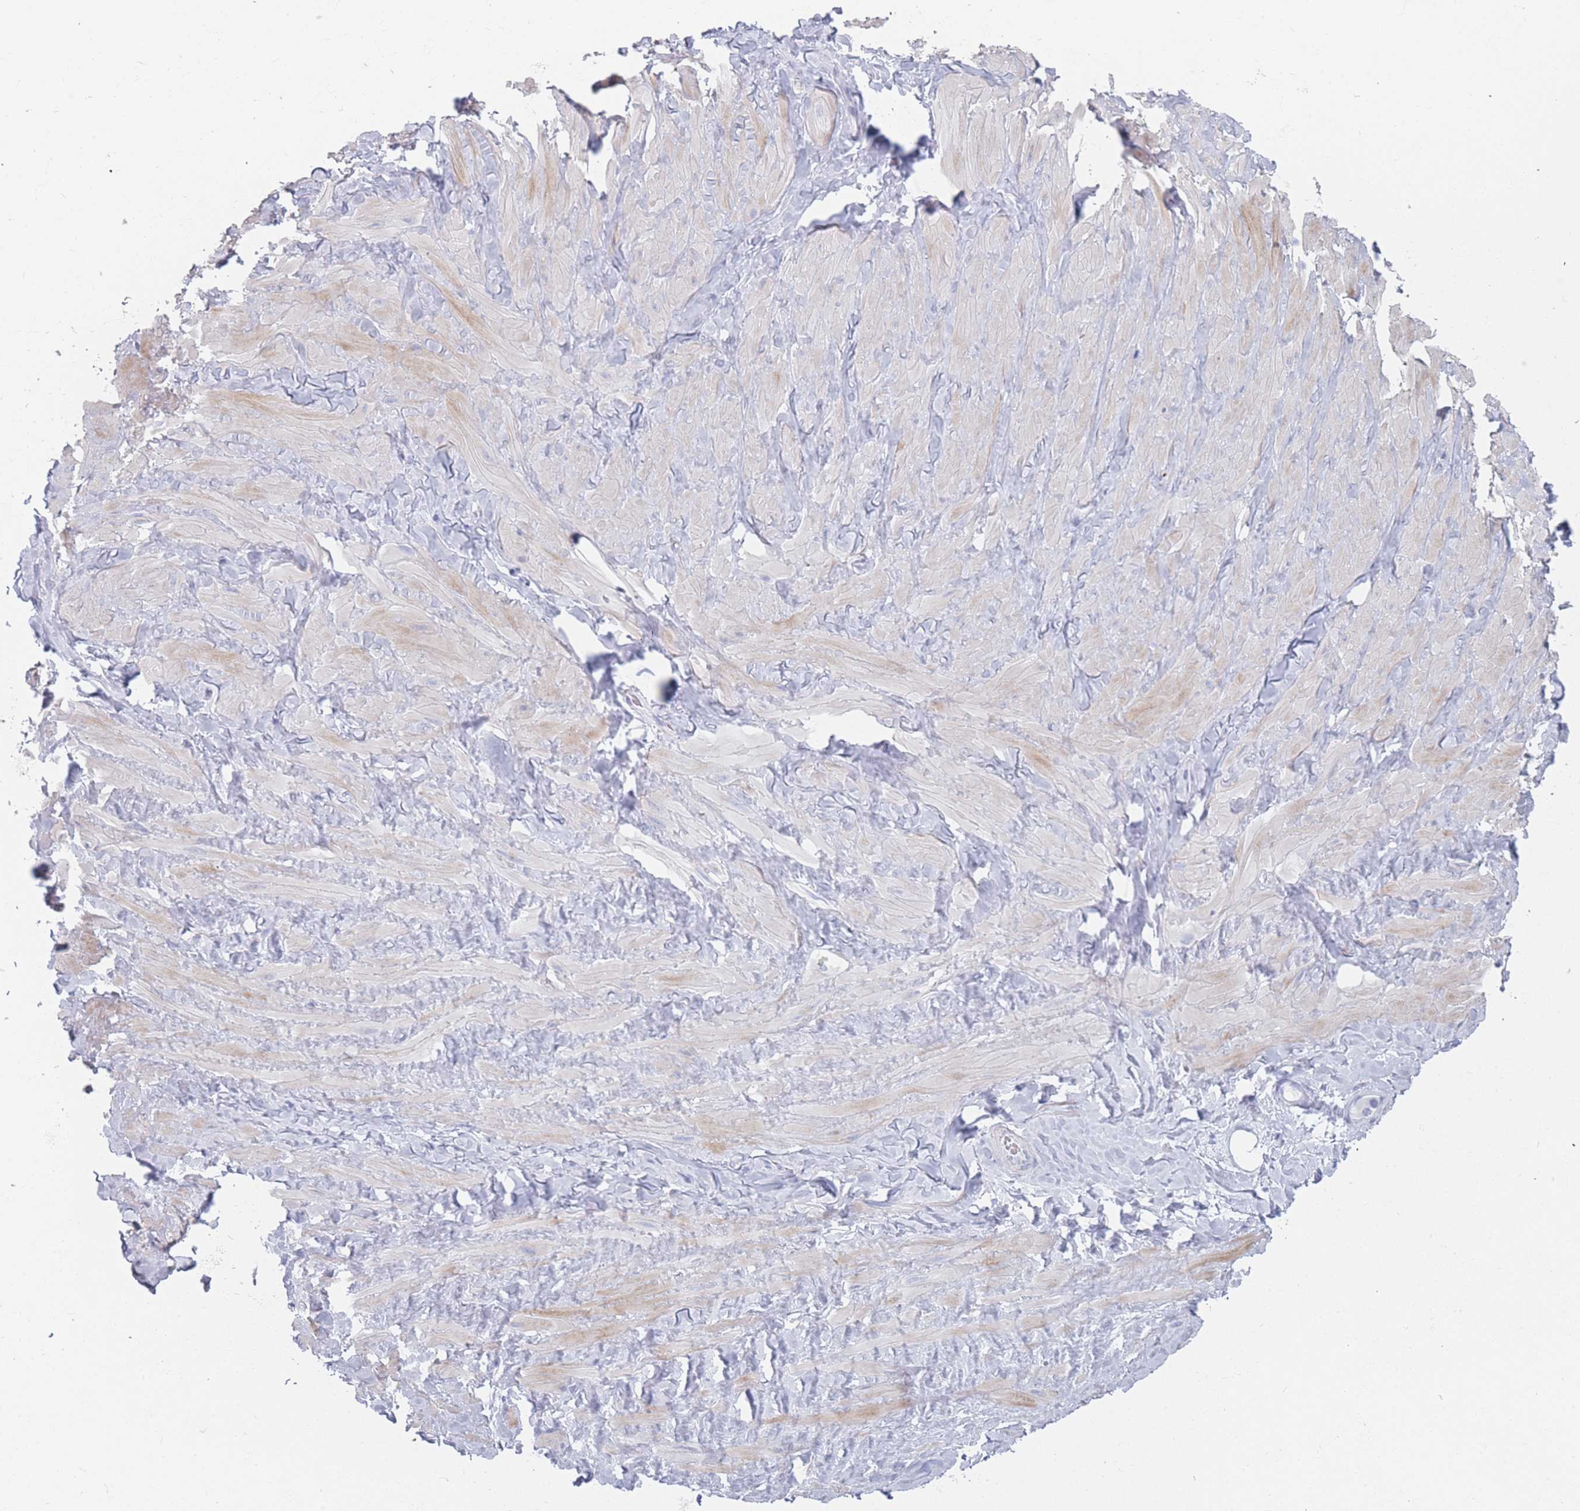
{"staining": {"intensity": "negative", "quantity": "none", "location": "none"}, "tissue": "adipose tissue", "cell_type": "Adipocytes", "image_type": "normal", "snomed": [{"axis": "morphology", "description": "Normal tissue, NOS"}, {"axis": "topography", "description": "Soft tissue"}, {"axis": "topography", "description": "Vascular tissue"}], "caption": "Normal adipose tissue was stained to show a protein in brown. There is no significant staining in adipocytes. Brightfield microscopy of immunohistochemistry (IHC) stained with DAB (3,3'-diaminobenzidine) (brown) and hematoxylin (blue), captured at high magnification.", "gene": "OR5D16", "patient": {"sex": "male", "age": 41}}